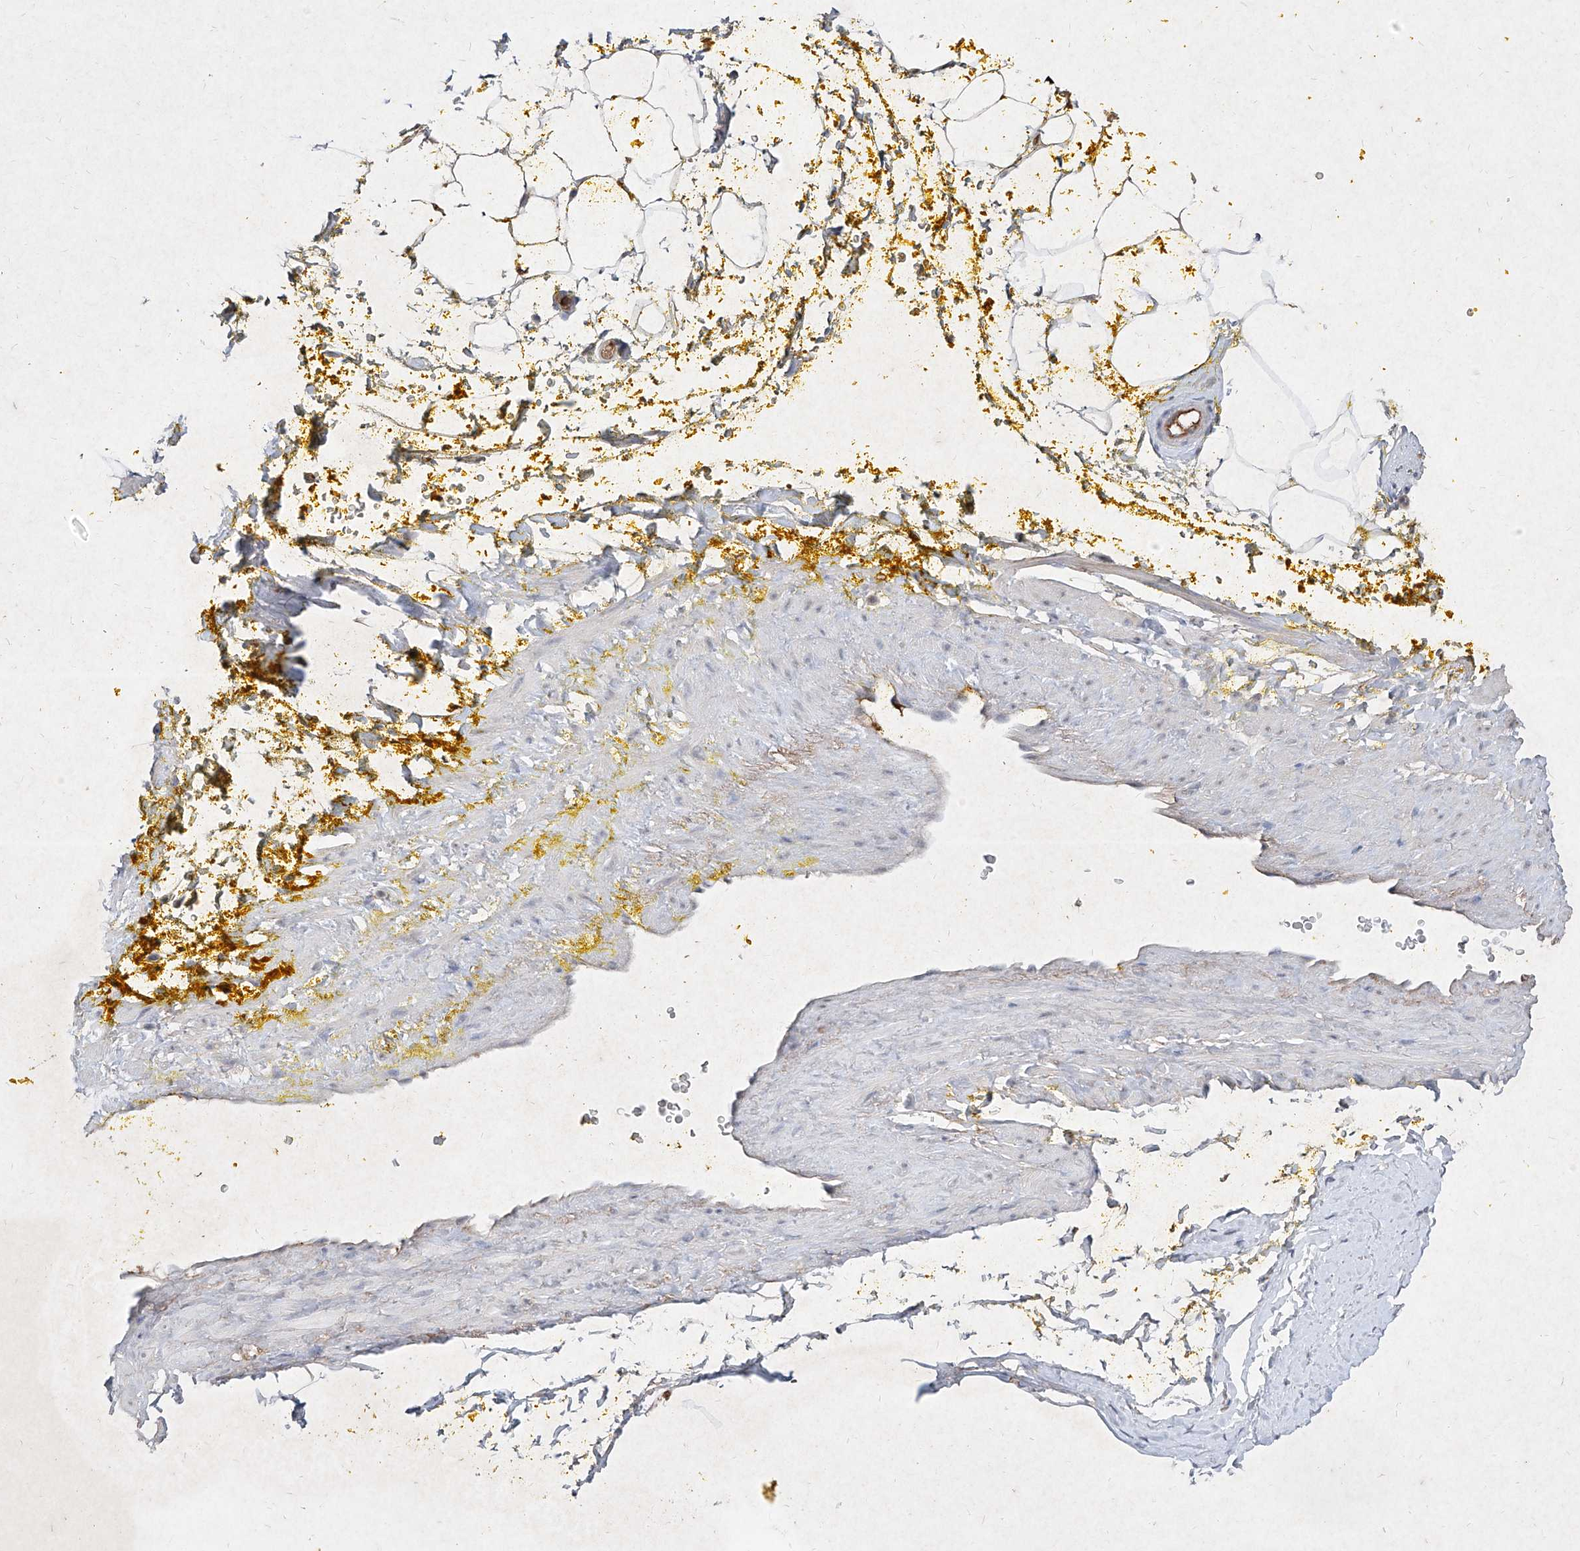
{"staining": {"intensity": "negative", "quantity": "none", "location": "none"}, "tissue": "adipose tissue", "cell_type": "Adipocytes", "image_type": "normal", "snomed": [{"axis": "morphology", "description": "Normal tissue, NOS"}, {"axis": "morphology", "description": "Adenocarcinoma, Low grade"}, {"axis": "topography", "description": "Prostate"}, {"axis": "topography", "description": "Peripheral nerve tissue"}], "caption": "DAB (3,3'-diaminobenzidine) immunohistochemical staining of normal adipose tissue reveals no significant staining in adipocytes.", "gene": "C4A", "patient": {"sex": "male", "age": 63}}